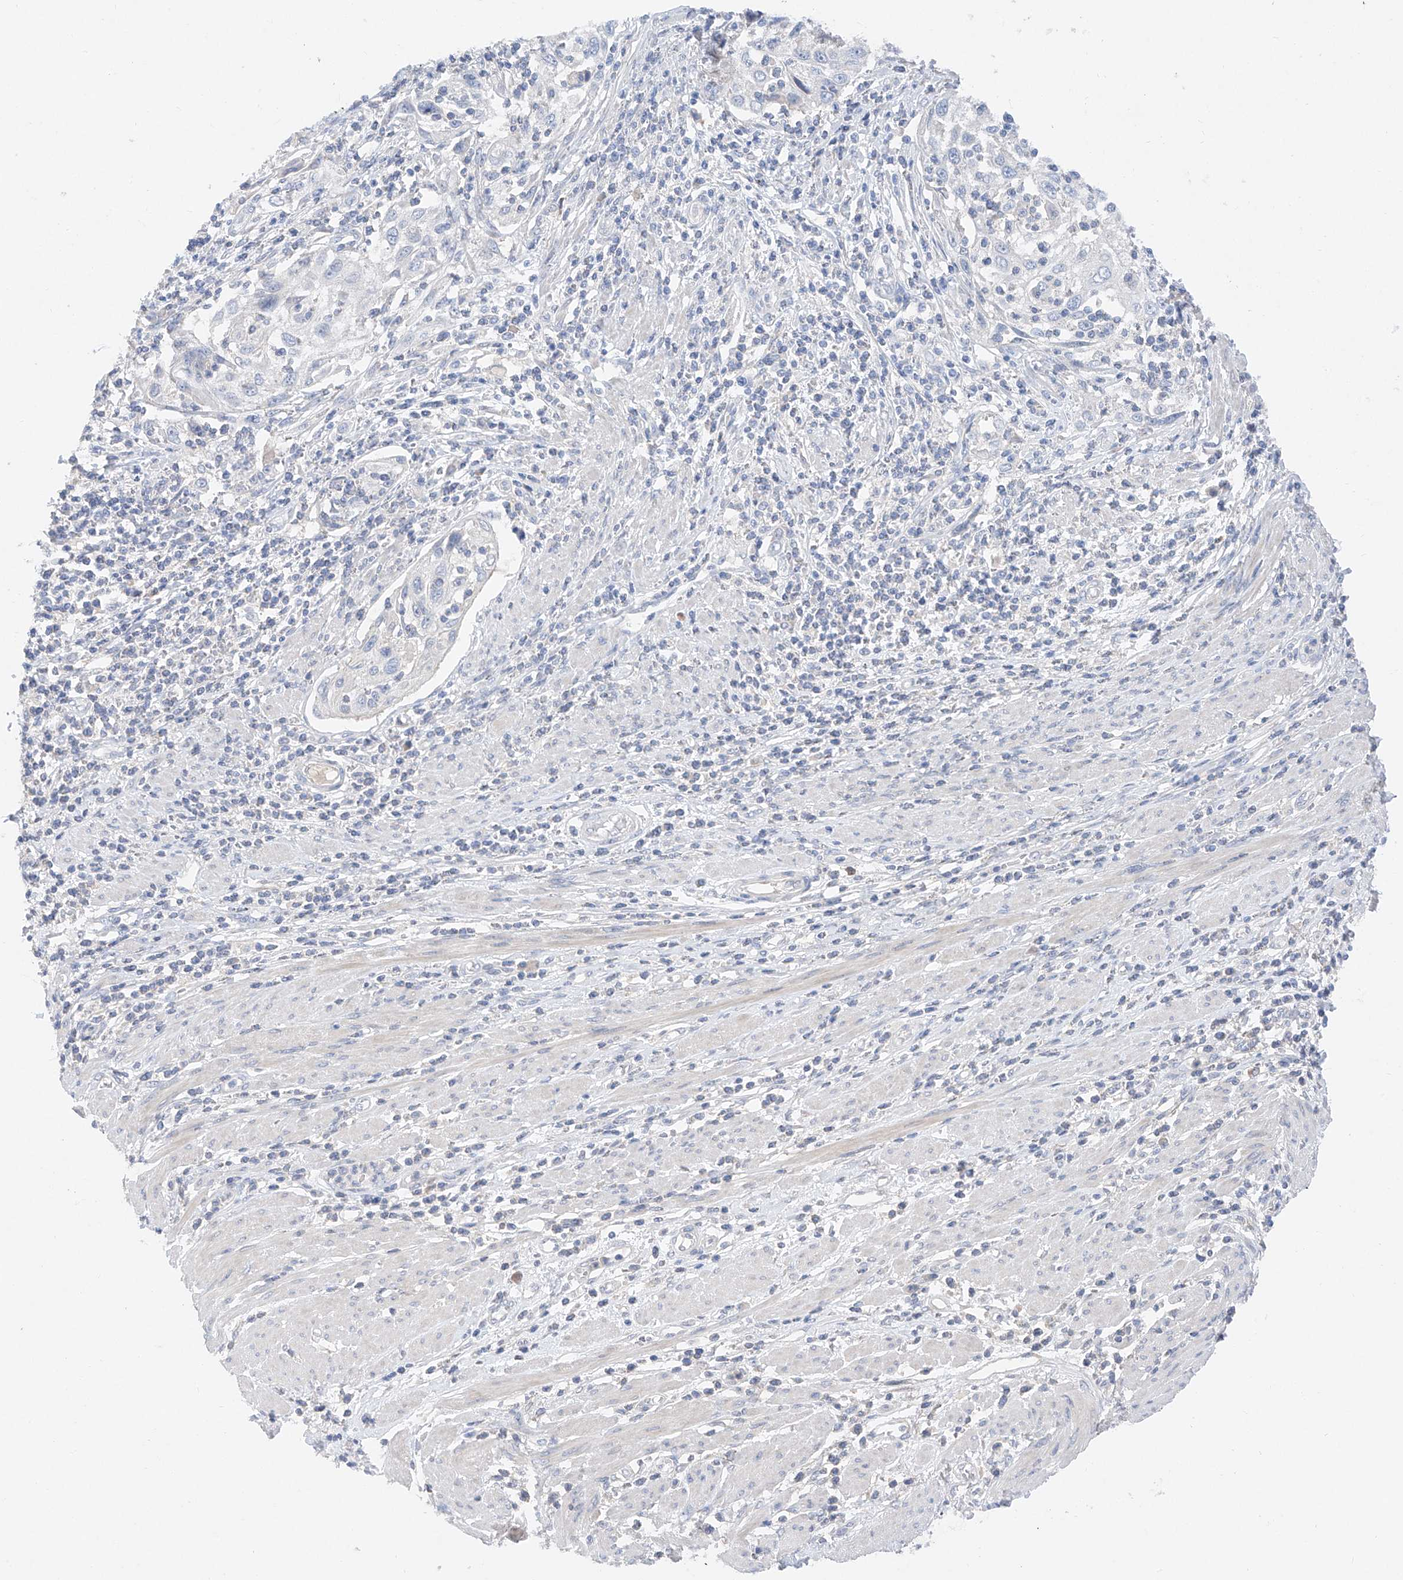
{"staining": {"intensity": "negative", "quantity": "none", "location": "none"}, "tissue": "cervical cancer", "cell_type": "Tumor cells", "image_type": "cancer", "snomed": [{"axis": "morphology", "description": "Squamous cell carcinoma, NOS"}, {"axis": "topography", "description": "Cervix"}], "caption": "Tumor cells are negative for brown protein staining in cervical cancer.", "gene": "FUCA2", "patient": {"sex": "female", "age": 70}}